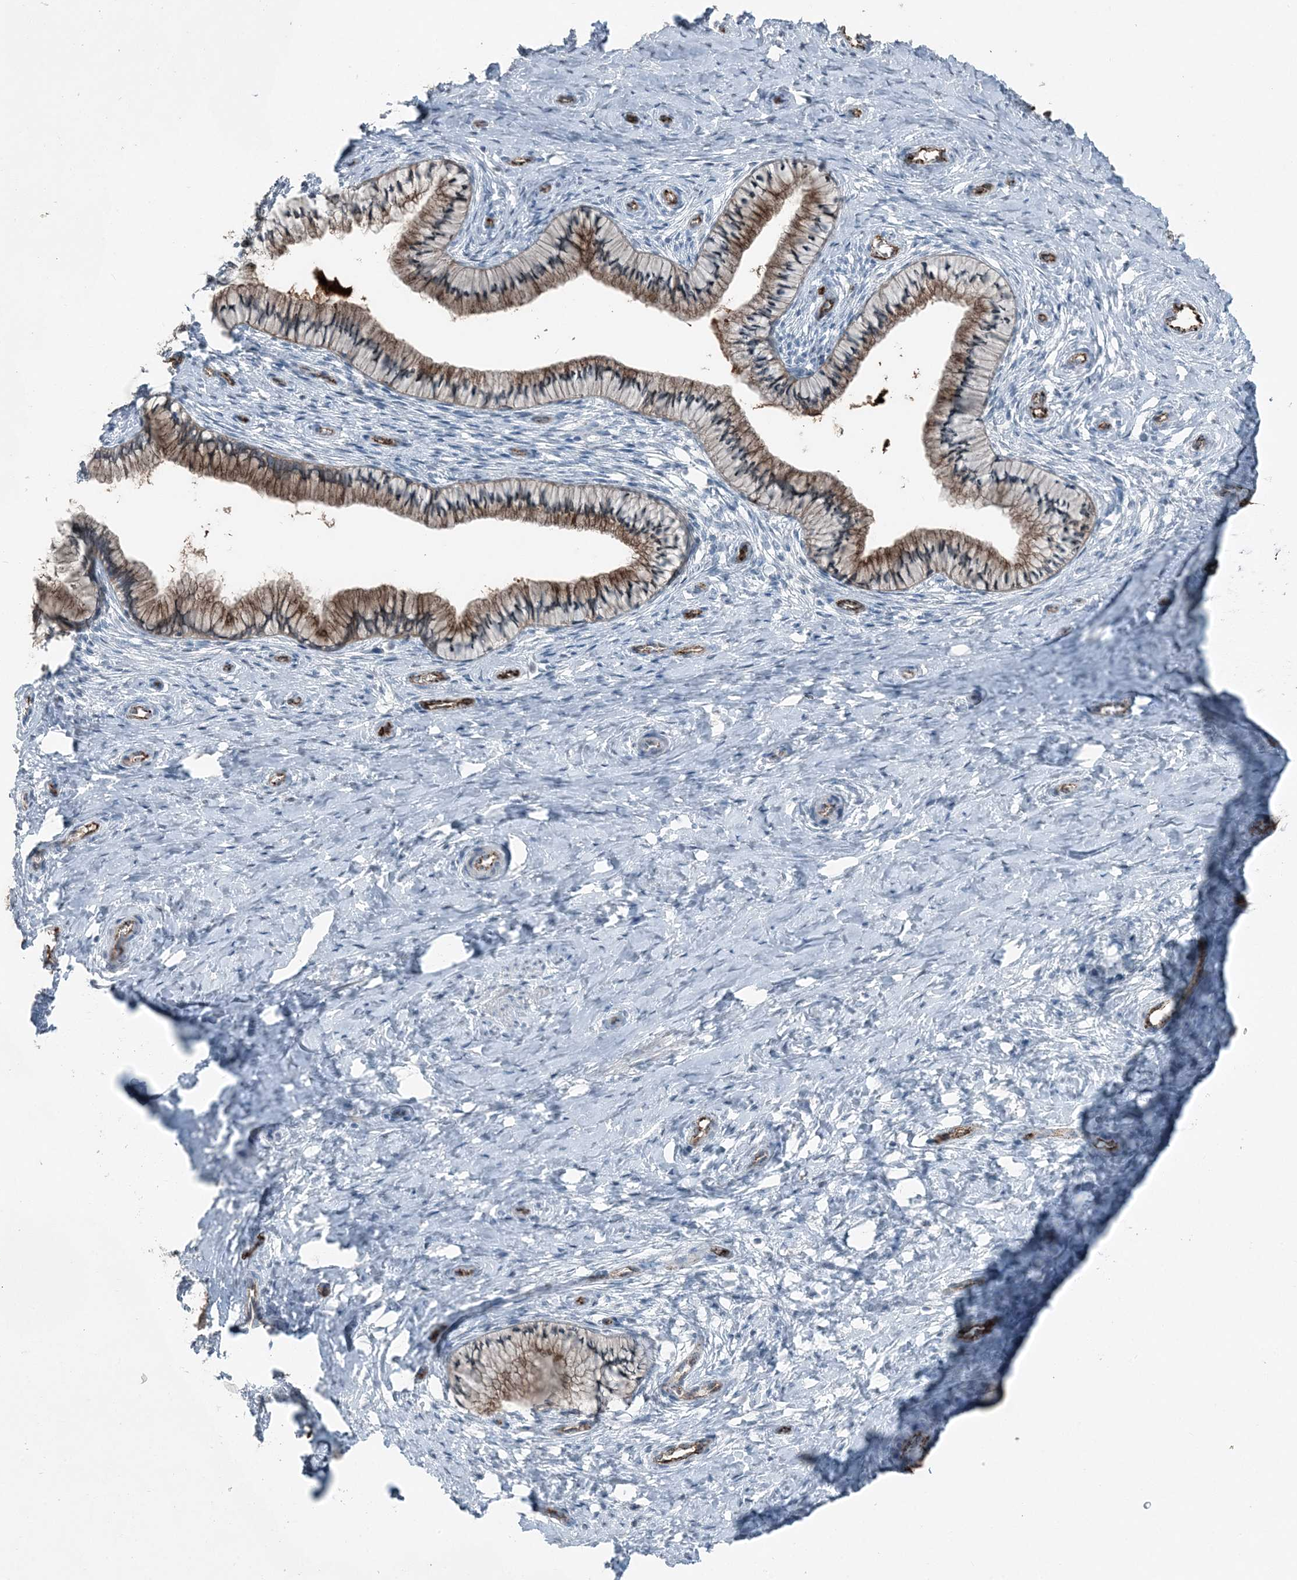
{"staining": {"intensity": "moderate", "quantity": "25%-75%", "location": "cytoplasmic/membranous"}, "tissue": "cervix", "cell_type": "Glandular cells", "image_type": "normal", "snomed": [{"axis": "morphology", "description": "Normal tissue, NOS"}, {"axis": "topography", "description": "Cervix"}], "caption": "Immunohistochemical staining of normal cervix exhibits 25%-75% levels of moderate cytoplasmic/membranous protein expression in about 25%-75% of glandular cells.", "gene": "ELOVL7", "patient": {"sex": "female", "age": 36}}